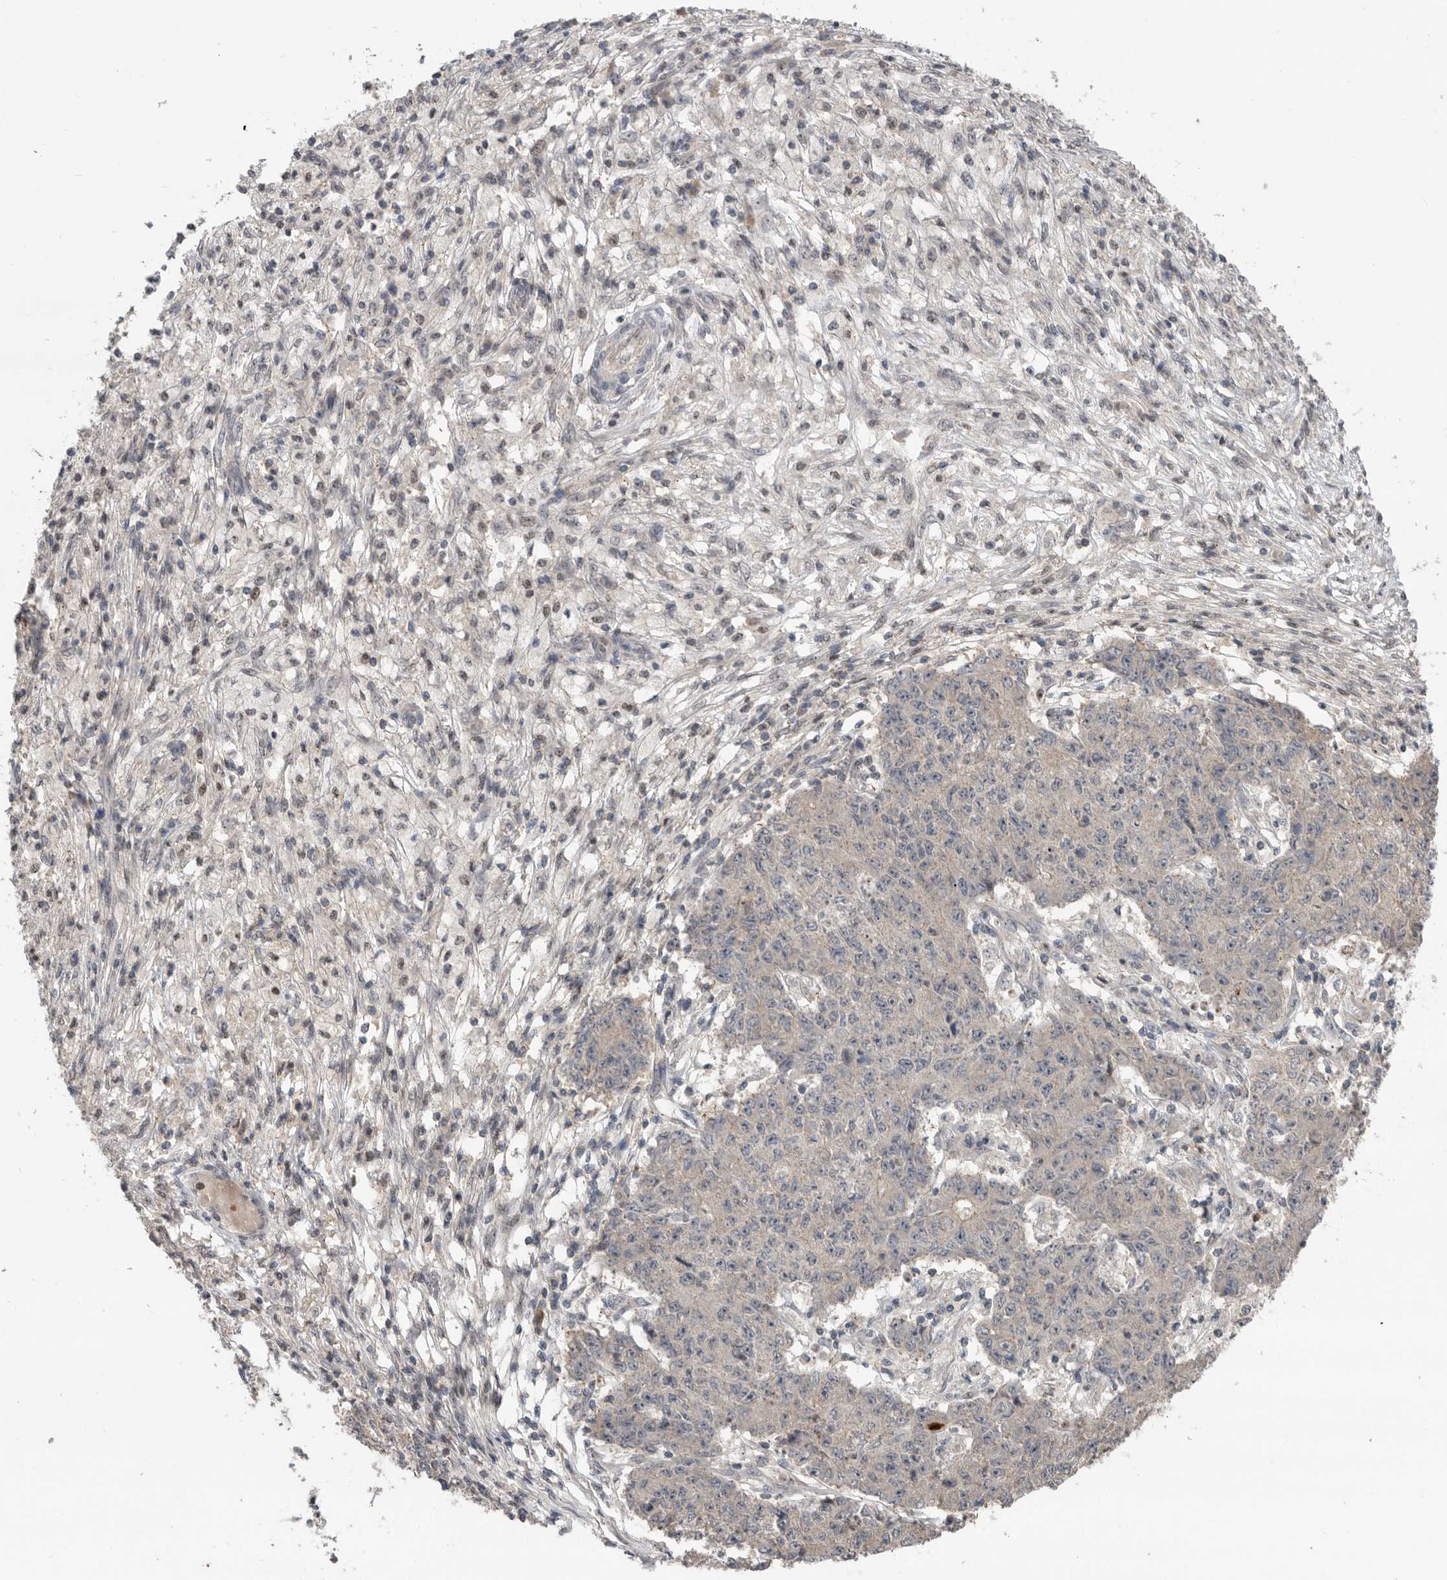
{"staining": {"intensity": "negative", "quantity": "none", "location": "none"}, "tissue": "ovarian cancer", "cell_type": "Tumor cells", "image_type": "cancer", "snomed": [{"axis": "morphology", "description": "Carcinoma, endometroid"}, {"axis": "topography", "description": "Ovary"}], "caption": "The IHC histopathology image has no significant staining in tumor cells of endometroid carcinoma (ovarian) tissue. The staining was performed using DAB to visualize the protein expression in brown, while the nuclei were stained in blue with hematoxylin (Magnification: 20x).", "gene": "KLK5", "patient": {"sex": "female", "age": 42}}